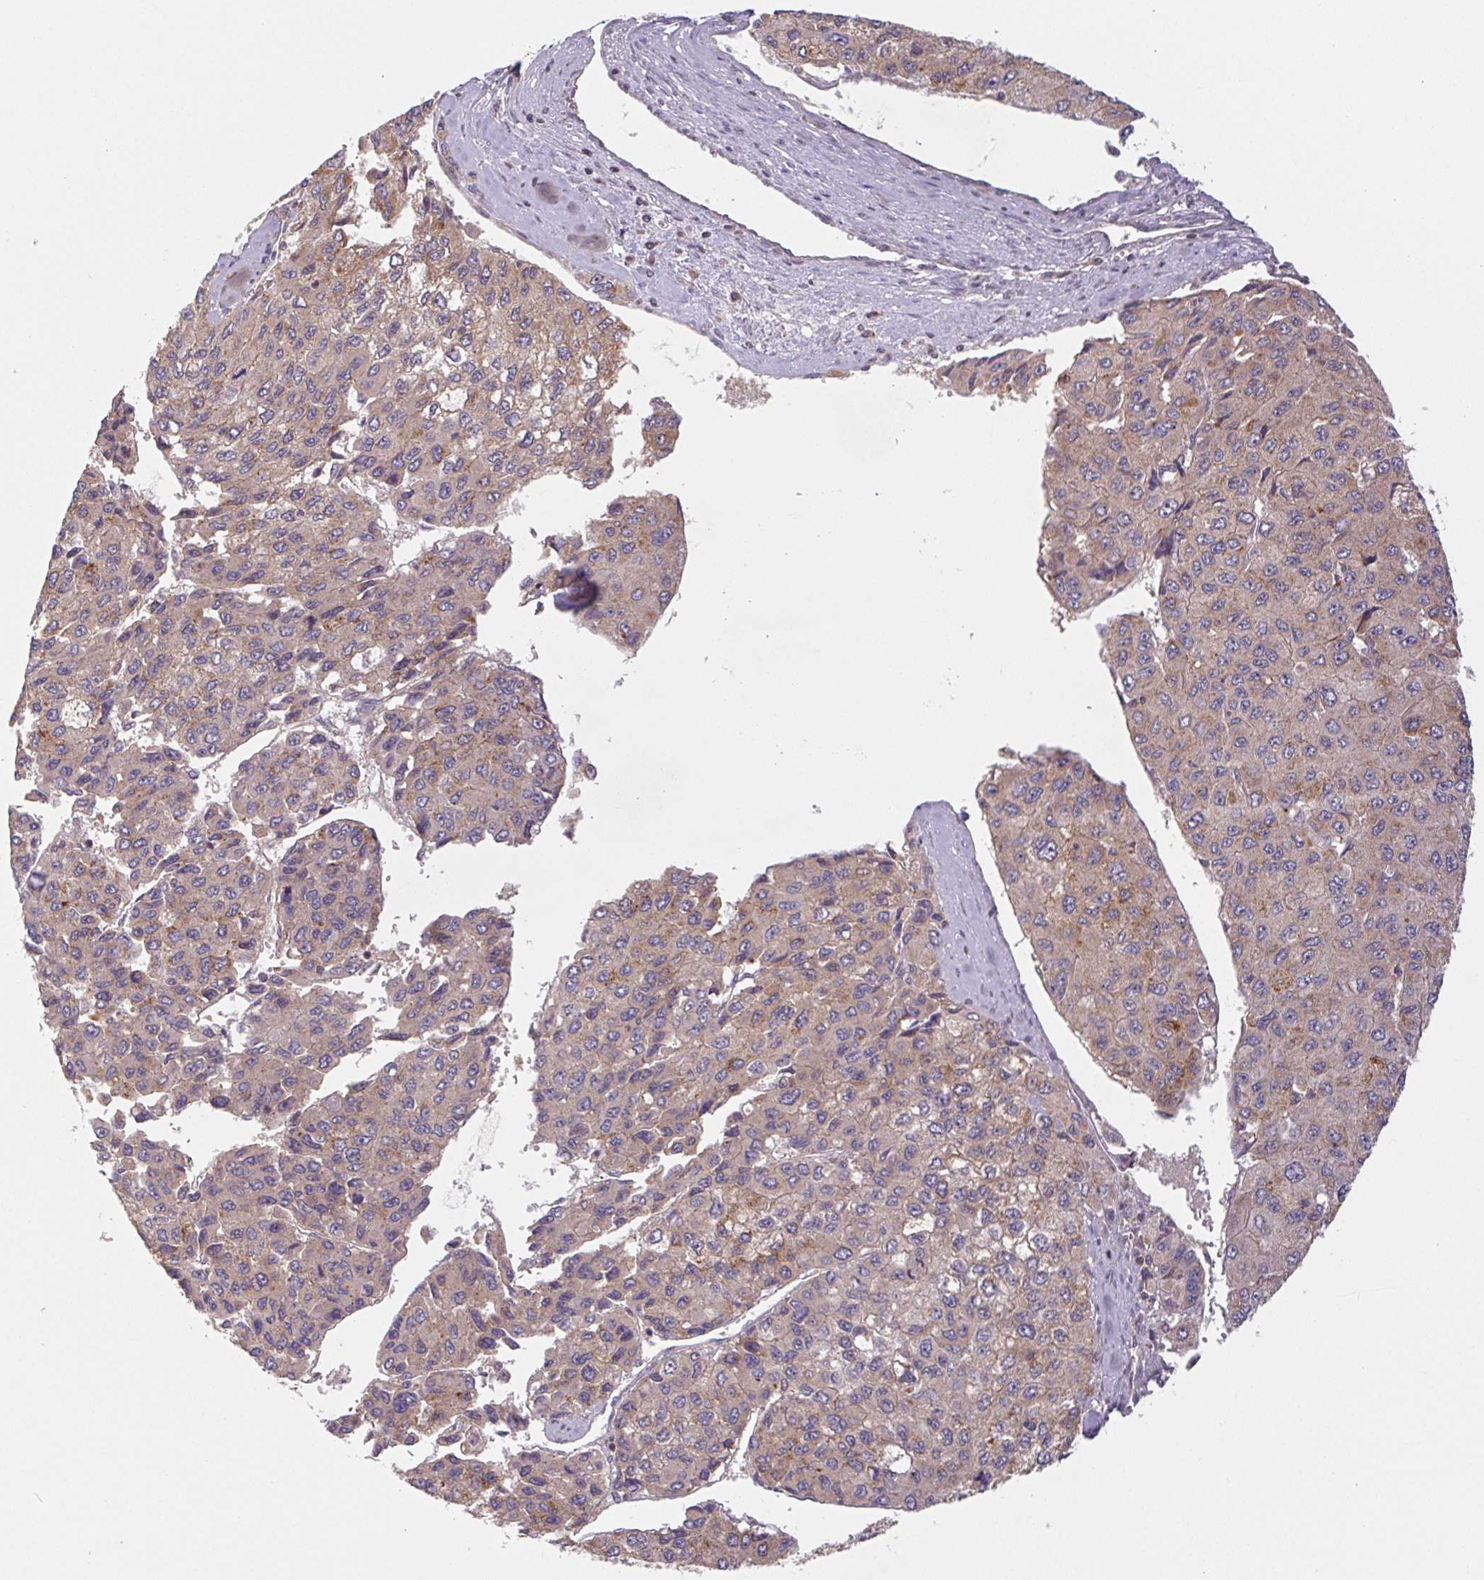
{"staining": {"intensity": "weak", "quantity": "25%-75%", "location": "cytoplasmic/membranous"}, "tissue": "liver cancer", "cell_type": "Tumor cells", "image_type": "cancer", "snomed": [{"axis": "morphology", "description": "Carcinoma, Hepatocellular, NOS"}, {"axis": "topography", "description": "Liver"}], "caption": "Tumor cells show low levels of weak cytoplasmic/membranous staining in about 25%-75% of cells in liver hepatocellular carcinoma. Using DAB (3,3'-diaminobenzidine) (brown) and hematoxylin (blue) stains, captured at high magnification using brightfield microscopy.", "gene": "MTHFD1", "patient": {"sex": "female", "age": 66}}